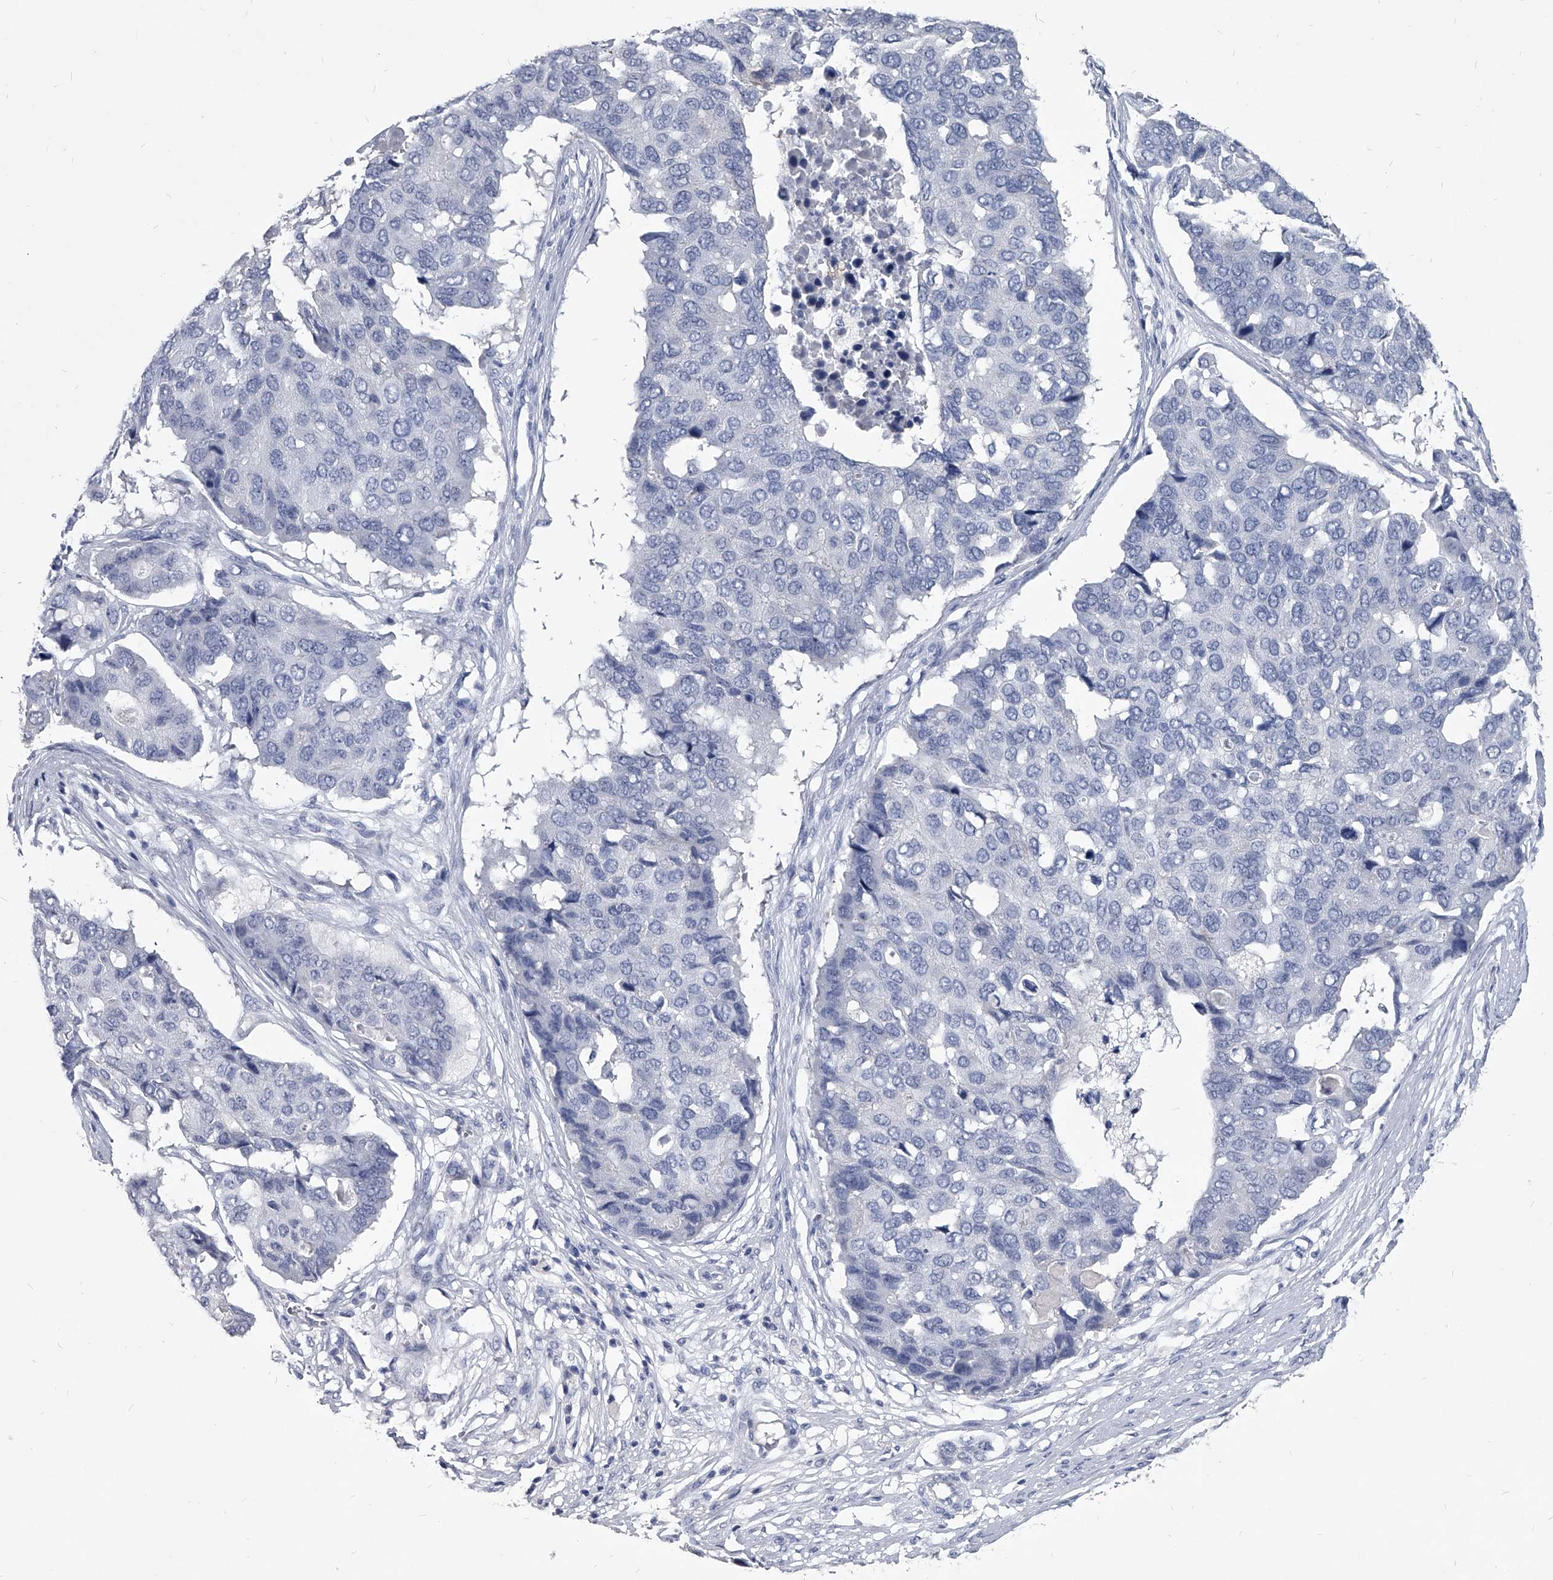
{"staining": {"intensity": "negative", "quantity": "none", "location": "none"}, "tissue": "pancreatic cancer", "cell_type": "Tumor cells", "image_type": "cancer", "snomed": [{"axis": "morphology", "description": "Adenocarcinoma, NOS"}, {"axis": "topography", "description": "Pancreas"}], "caption": "A histopathology image of human pancreatic cancer is negative for staining in tumor cells.", "gene": "BCAS1", "patient": {"sex": "male", "age": 50}}